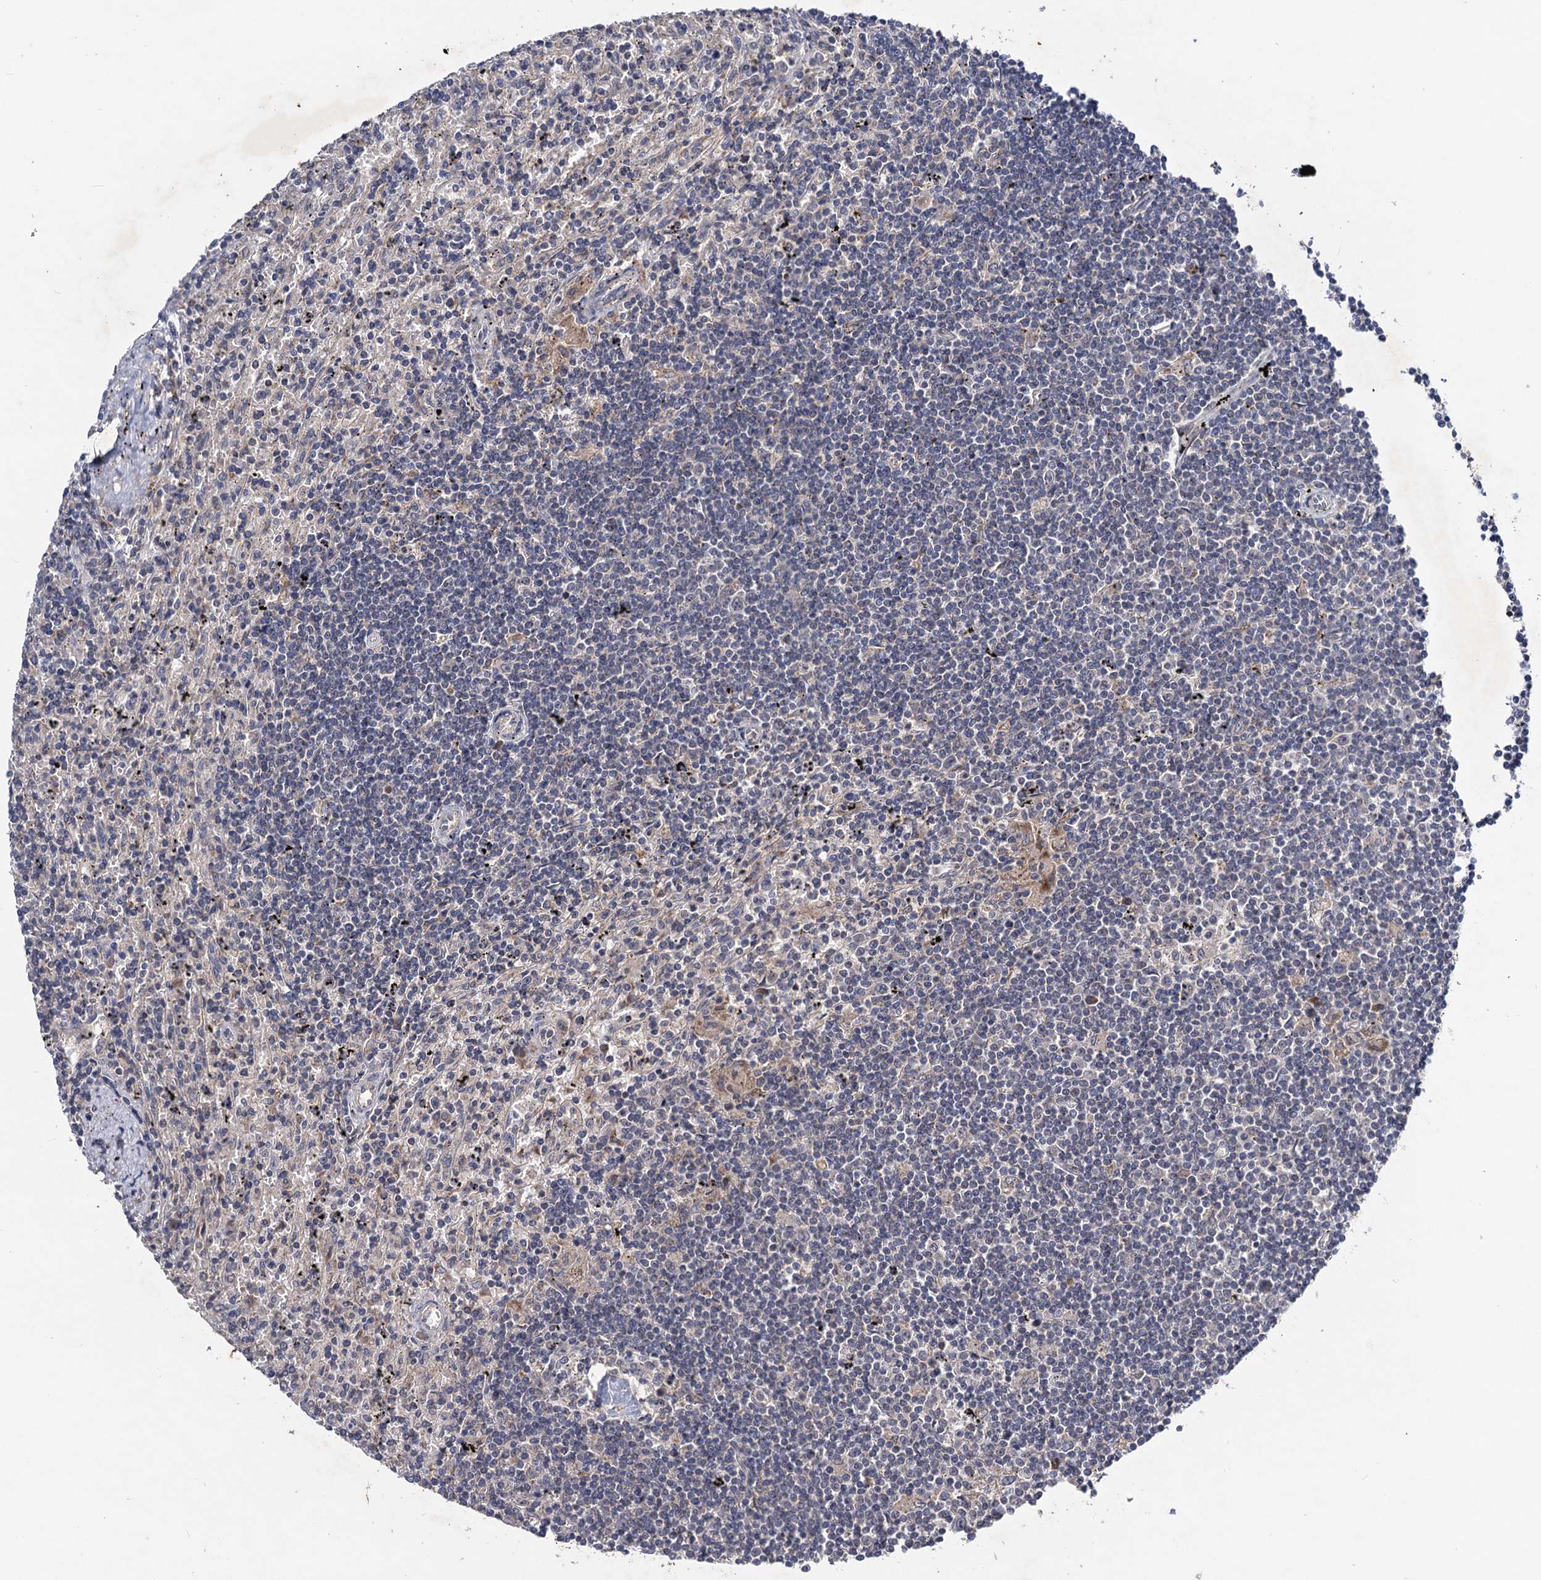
{"staining": {"intensity": "negative", "quantity": "none", "location": "none"}, "tissue": "lymphoma", "cell_type": "Tumor cells", "image_type": "cancer", "snomed": [{"axis": "morphology", "description": "Malignant lymphoma, non-Hodgkin's type, Low grade"}, {"axis": "topography", "description": "Spleen"}], "caption": "The micrograph exhibits no staining of tumor cells in lymphoma. (DAB (3,3'-diaminobenzidine) immunohistochemistry, high magnification).", "gene": "VPS37D", "patient": {"sex": "male", "age": 76}}